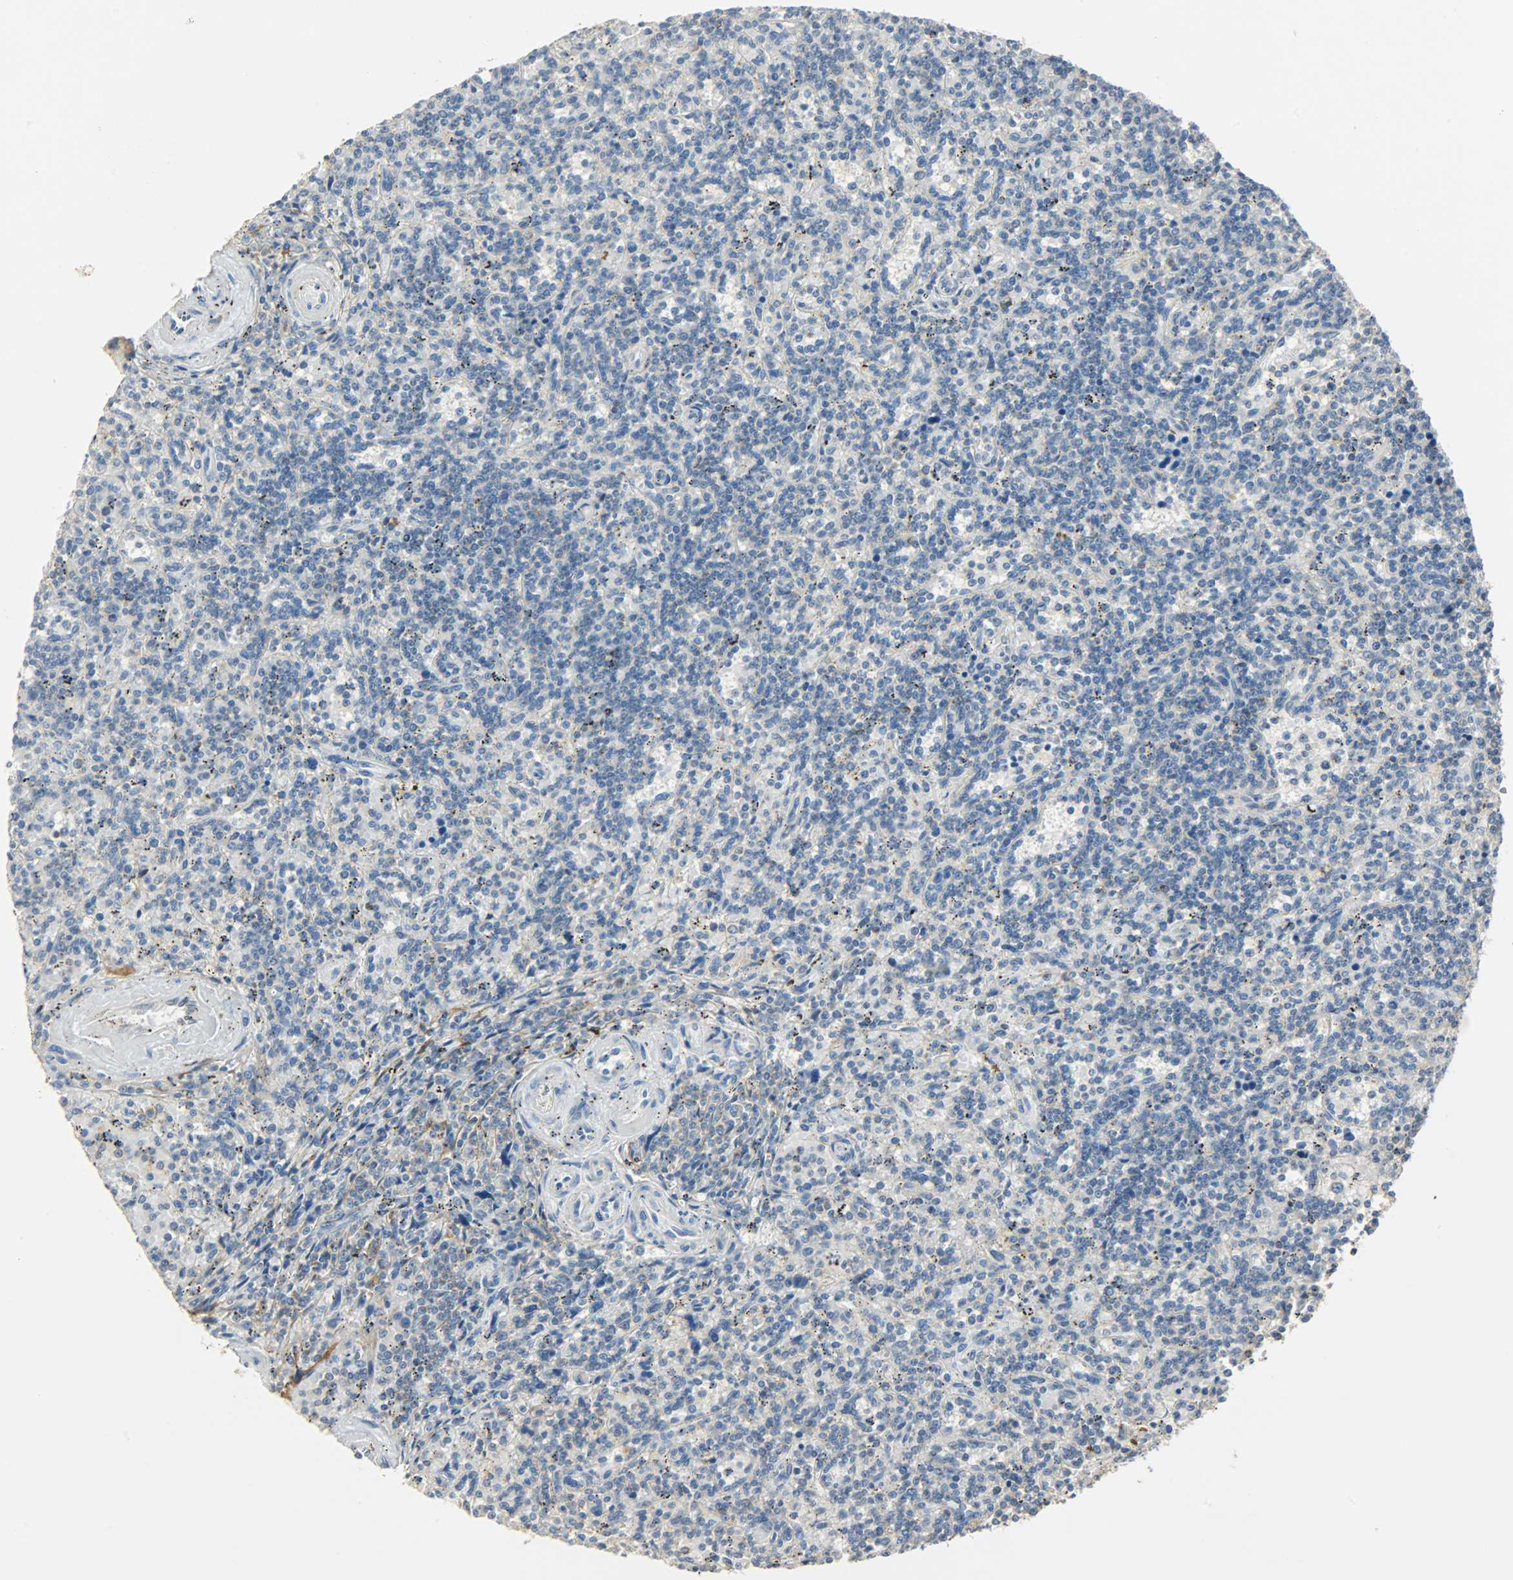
{"staining": {"intensity": "weak", "quantity": "<25%", "location": "cytoplasmic/membranous"}, "tissue": "lymphoma", "cell_type": "Tumor cells", "image_type": "cancer", "snomed": [{"axis": "morphology", "description": "Malignant lymphoma, non-Hodgkin's type, Low grade"}, {"axis": "topography", "description": "Spleen"}], "caption": "Histopathology image shows no protein expression in tumor cells of lymphoma tissue.", "gene": "NNT", "patient": {"sex": "male", "age": 73}}